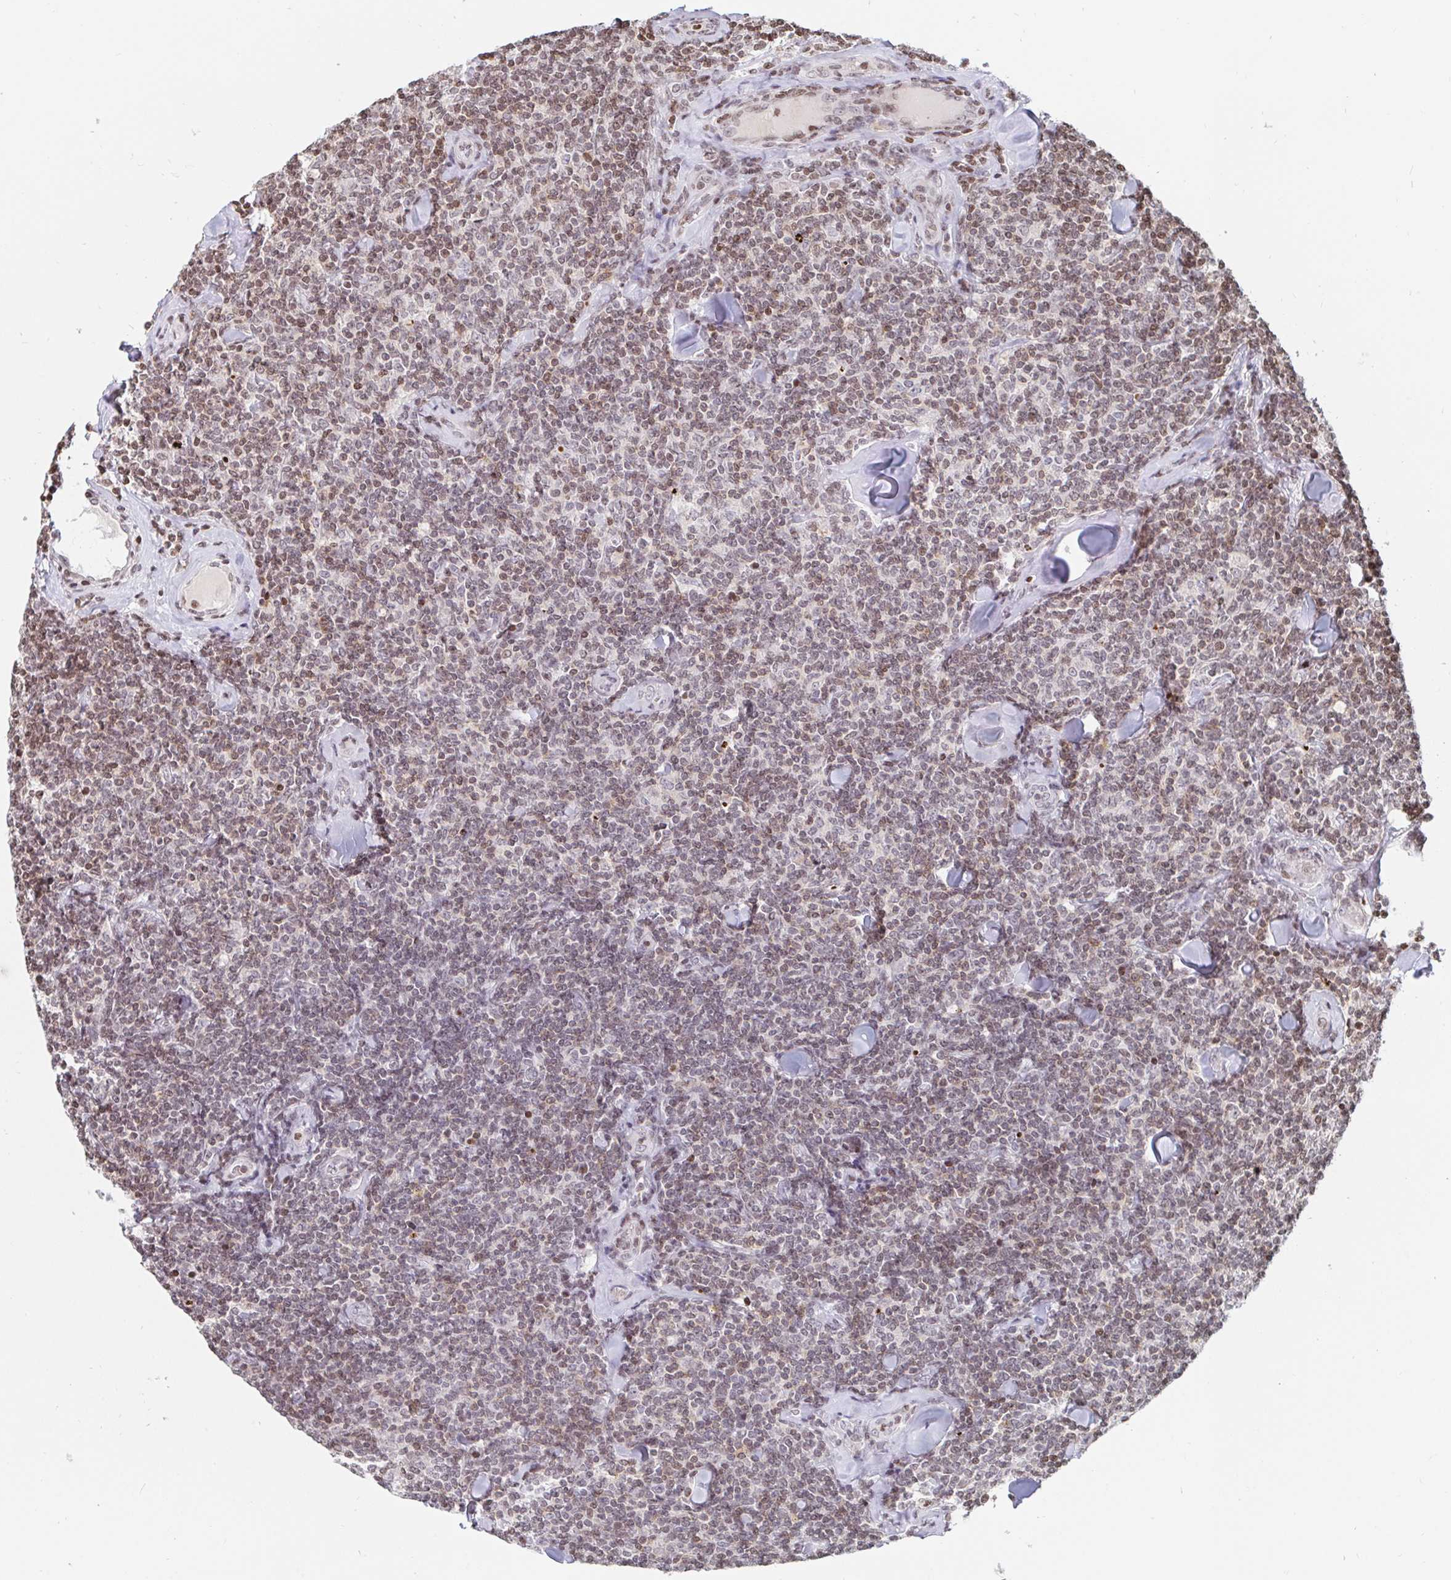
{"staining": {"intensity": "moderate", "quantity": "25%-75%", "location": "nuclear"}, "tissue": "lymphoma", "cell_type": "Tumor cells", "image_type": "cancer", "snomed": [{"axis": "morphology", "description": "Malignant lymphoma, non-Hodgkin's type, Low grade"}, {"axis": "topography", "description": "Lymph node"}], "caption": "Lymphoma was stained to show a protein in brown. There is medium levels of moderate nuclear positivity in approximately 25%-75% of tumor cells.", "gene": "HOXC10", "patient": {"sex": "female", "age": 56}}